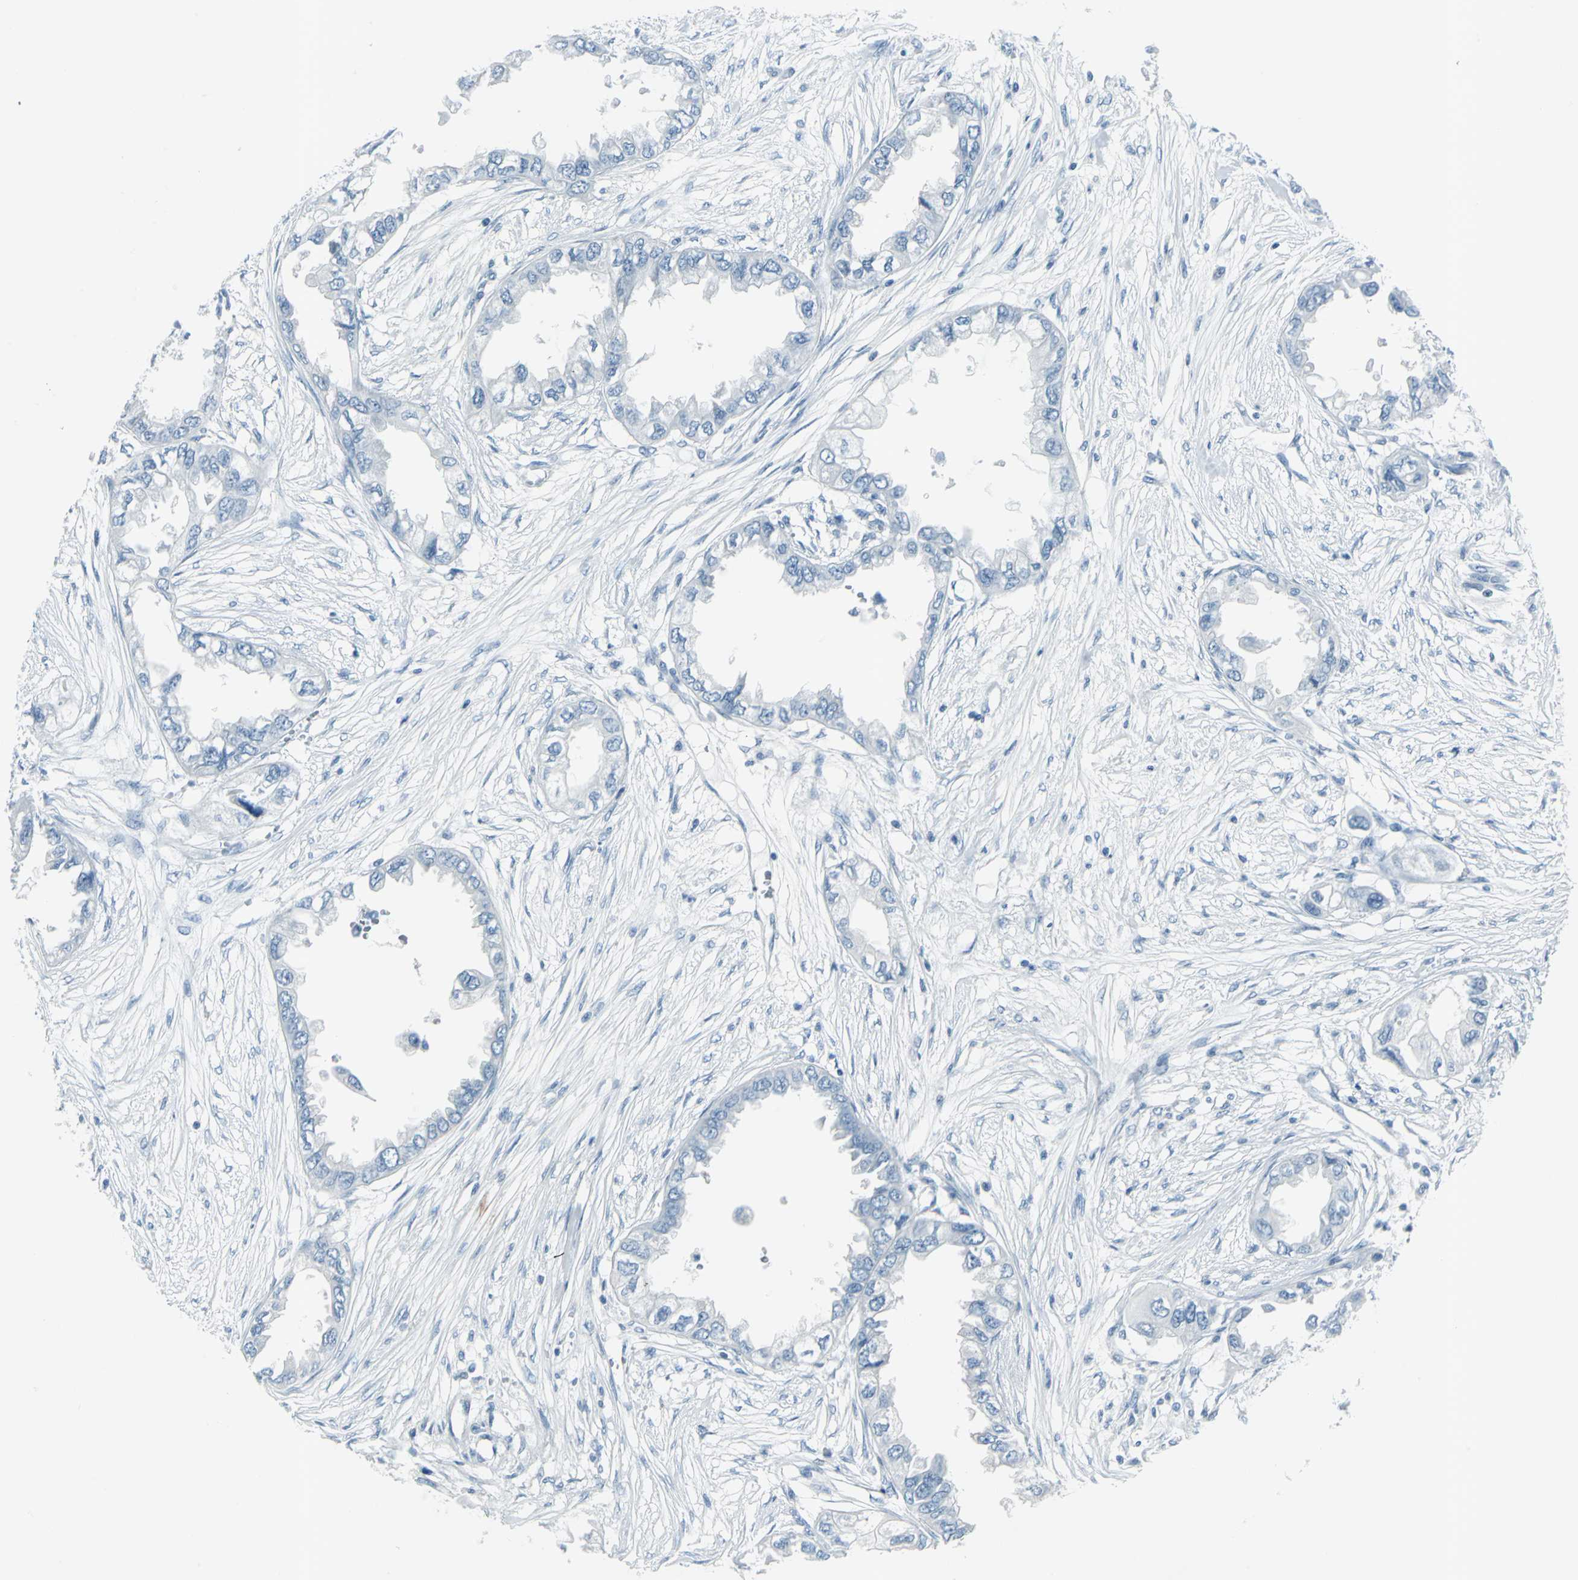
{"staining": {"intensity": "negative", "quantity": "none", "location": "none"}, "tissue": "endometrial cancer", "cell_type": "Tumor cells", "image_type": "cancer", "snomed": [{"axis": "morphology", "description": "Adenocarcinoma, NOS"}, {"axis": "topography", "description": "Endometrium"}], "caption": "DAB immunohistochemical staining of human endometrial adenocarcinoma exhibits no significant positivity in tumor cells.", "gene": "DNAI2", "patient": {"sex": "female", "age": 67}}